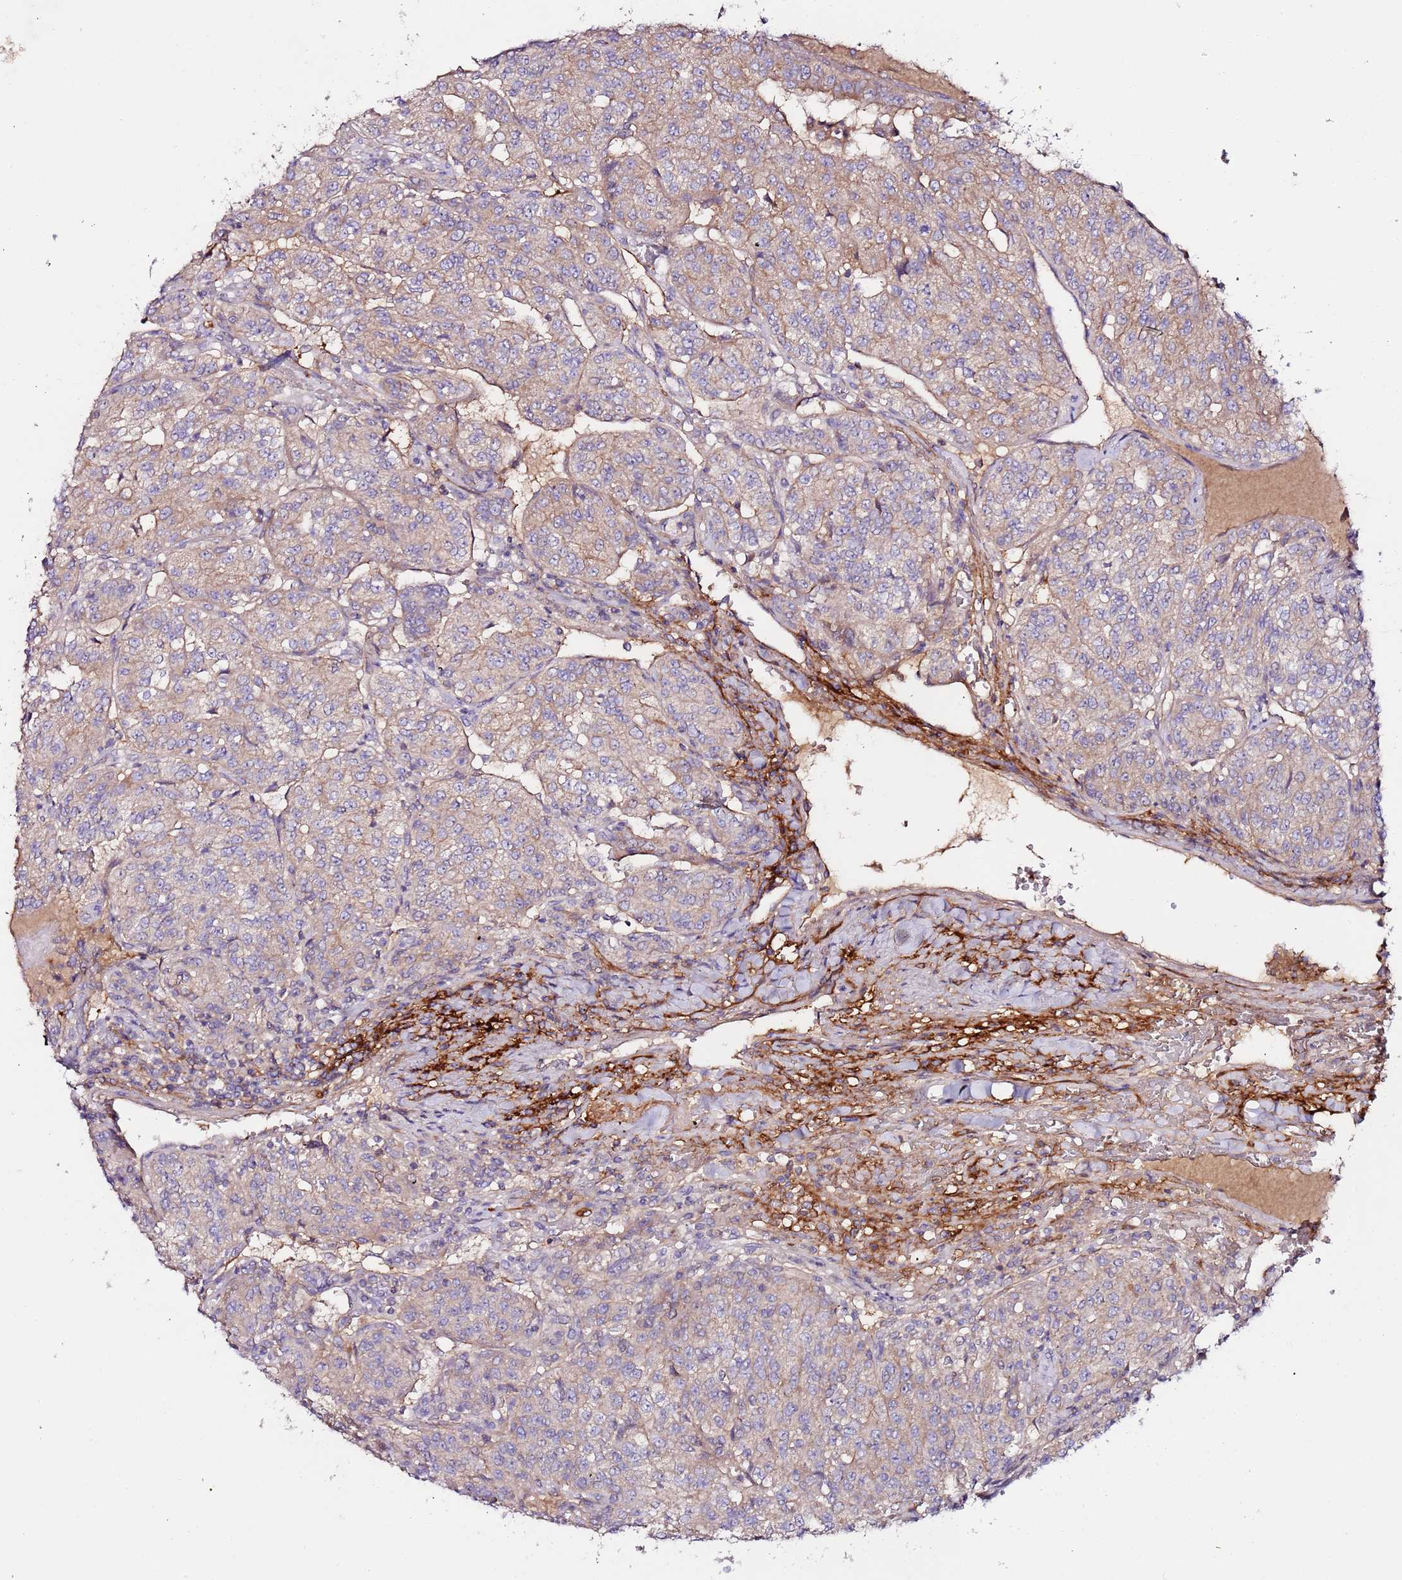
{"staining": {"intensity": "weak", "quantity": ">75%", "location": "cytoplasmic/membranous"}, "tissue": "renal cancer", "cell_type": "Tumor cells", "image_type": "cancer", "snomed": [{"axis": "morphology", "description": "Adenocarcinoma, NOS"}, {"axis": "topography", "description": "Kidney"}], "caption": "Brown immunohistochemical staining in adenocarcinoma (renal) shows weak cytoplasmic/membranous positivity in about >75% of tumor cells. (DAB (3,3'-diaminobenzidine) IHC, brown staining for protein, blue staining for nuclei).", "gene": "FLVCR1", "patient": {"sex": "female", "age": 63}}